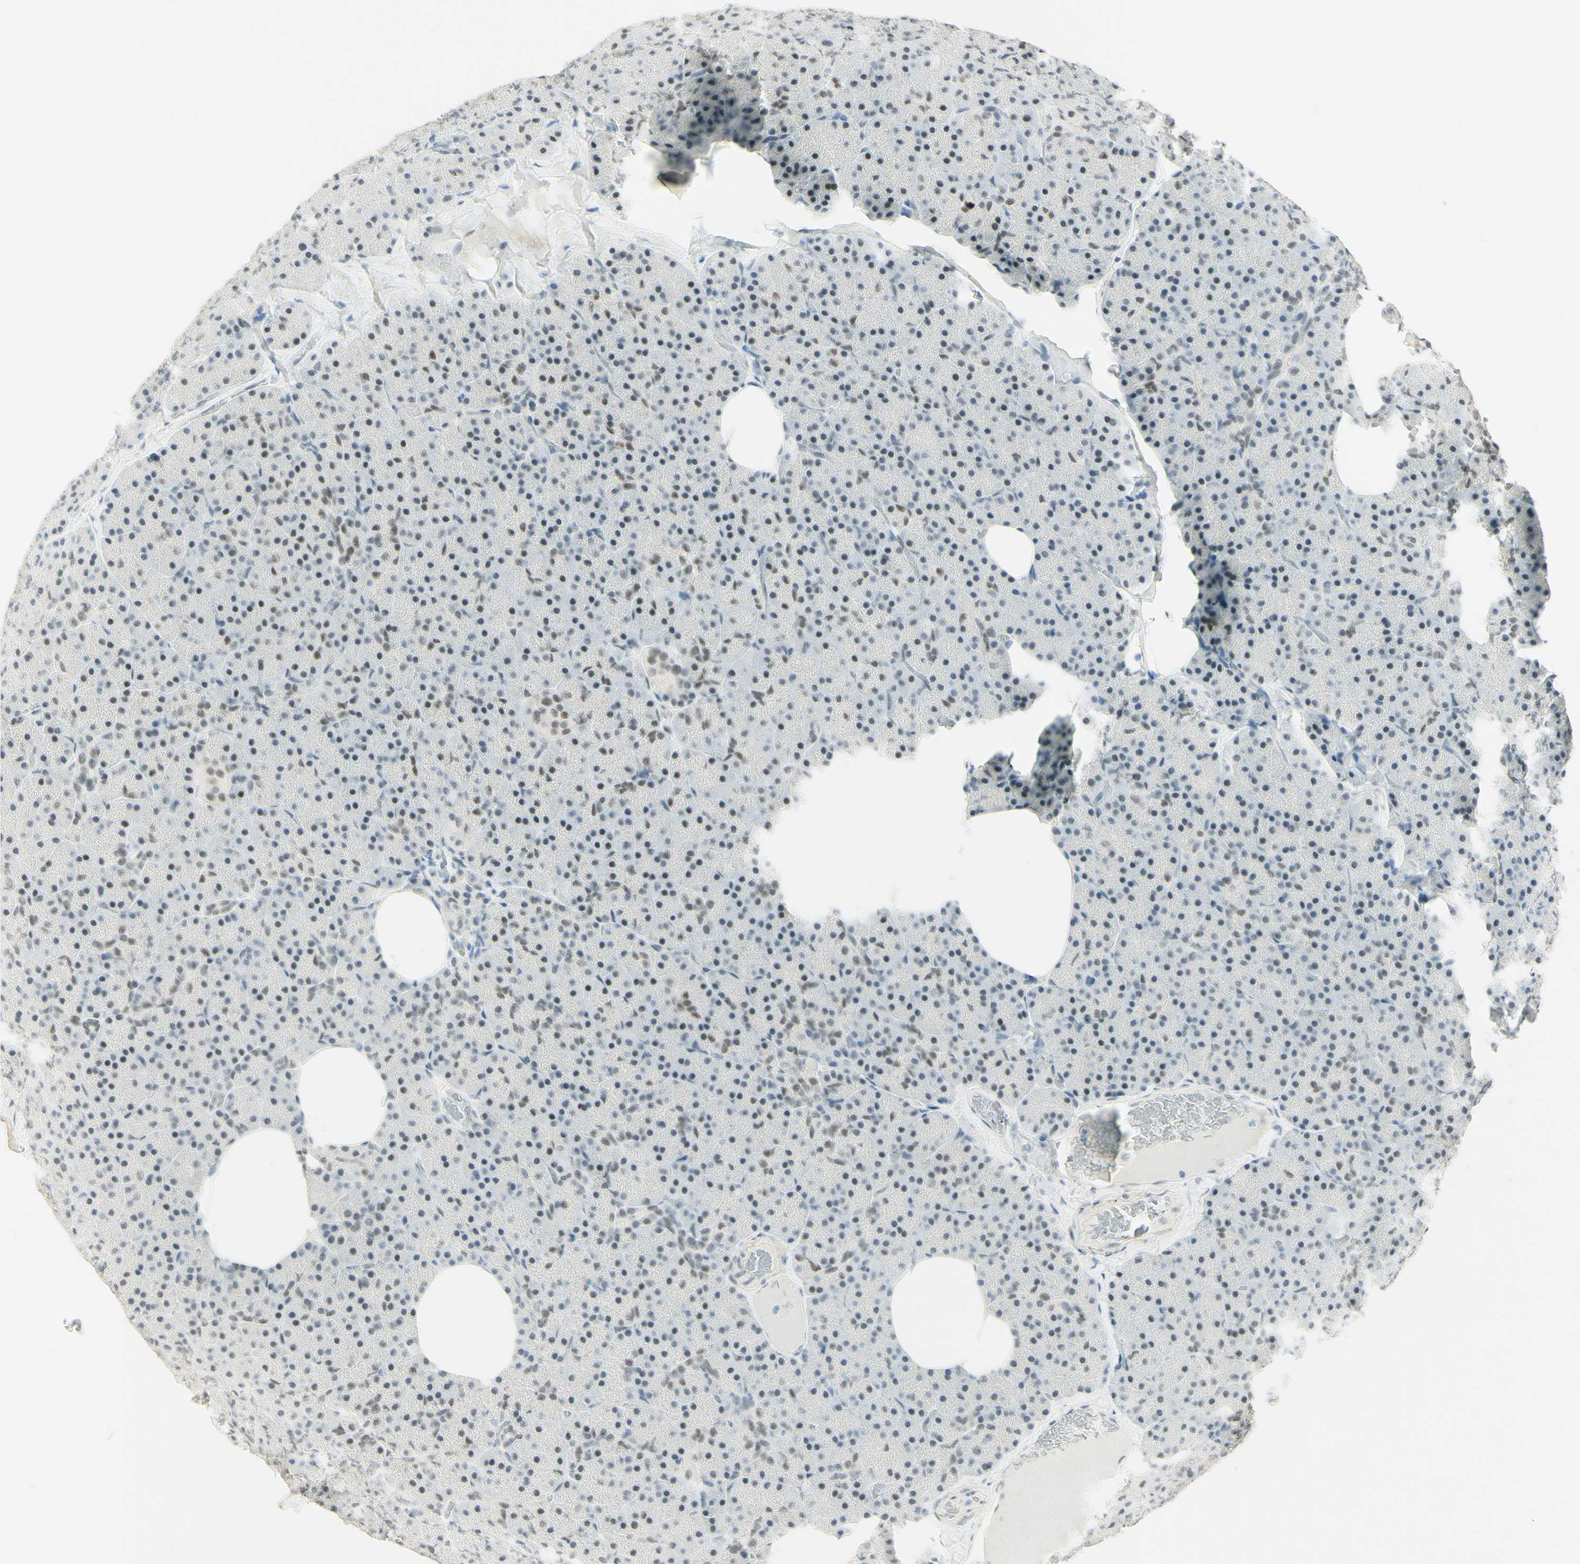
{"staining": {"intensity": "weak", "quantity": "25%-75%", "location": "nuclear"}, "tissue": "pancreas", "cell_type": "Exocrine glandular cells", "image_type": "normal", "snomed": [{"axis": "morphology", "description": "Normal tissue, NOS"}, {"axis": "topography", "description": "Pancreas"}], "caption": "Exocrine glandular cells exhibit low levels of weak nuclear expression in about 25%-75% of cells in benign pancreas. The protein is shown in brown color, while the nuclei are stained blue.", "gene": "PMS2", "patient": {"sex": "female", "age": 35}}